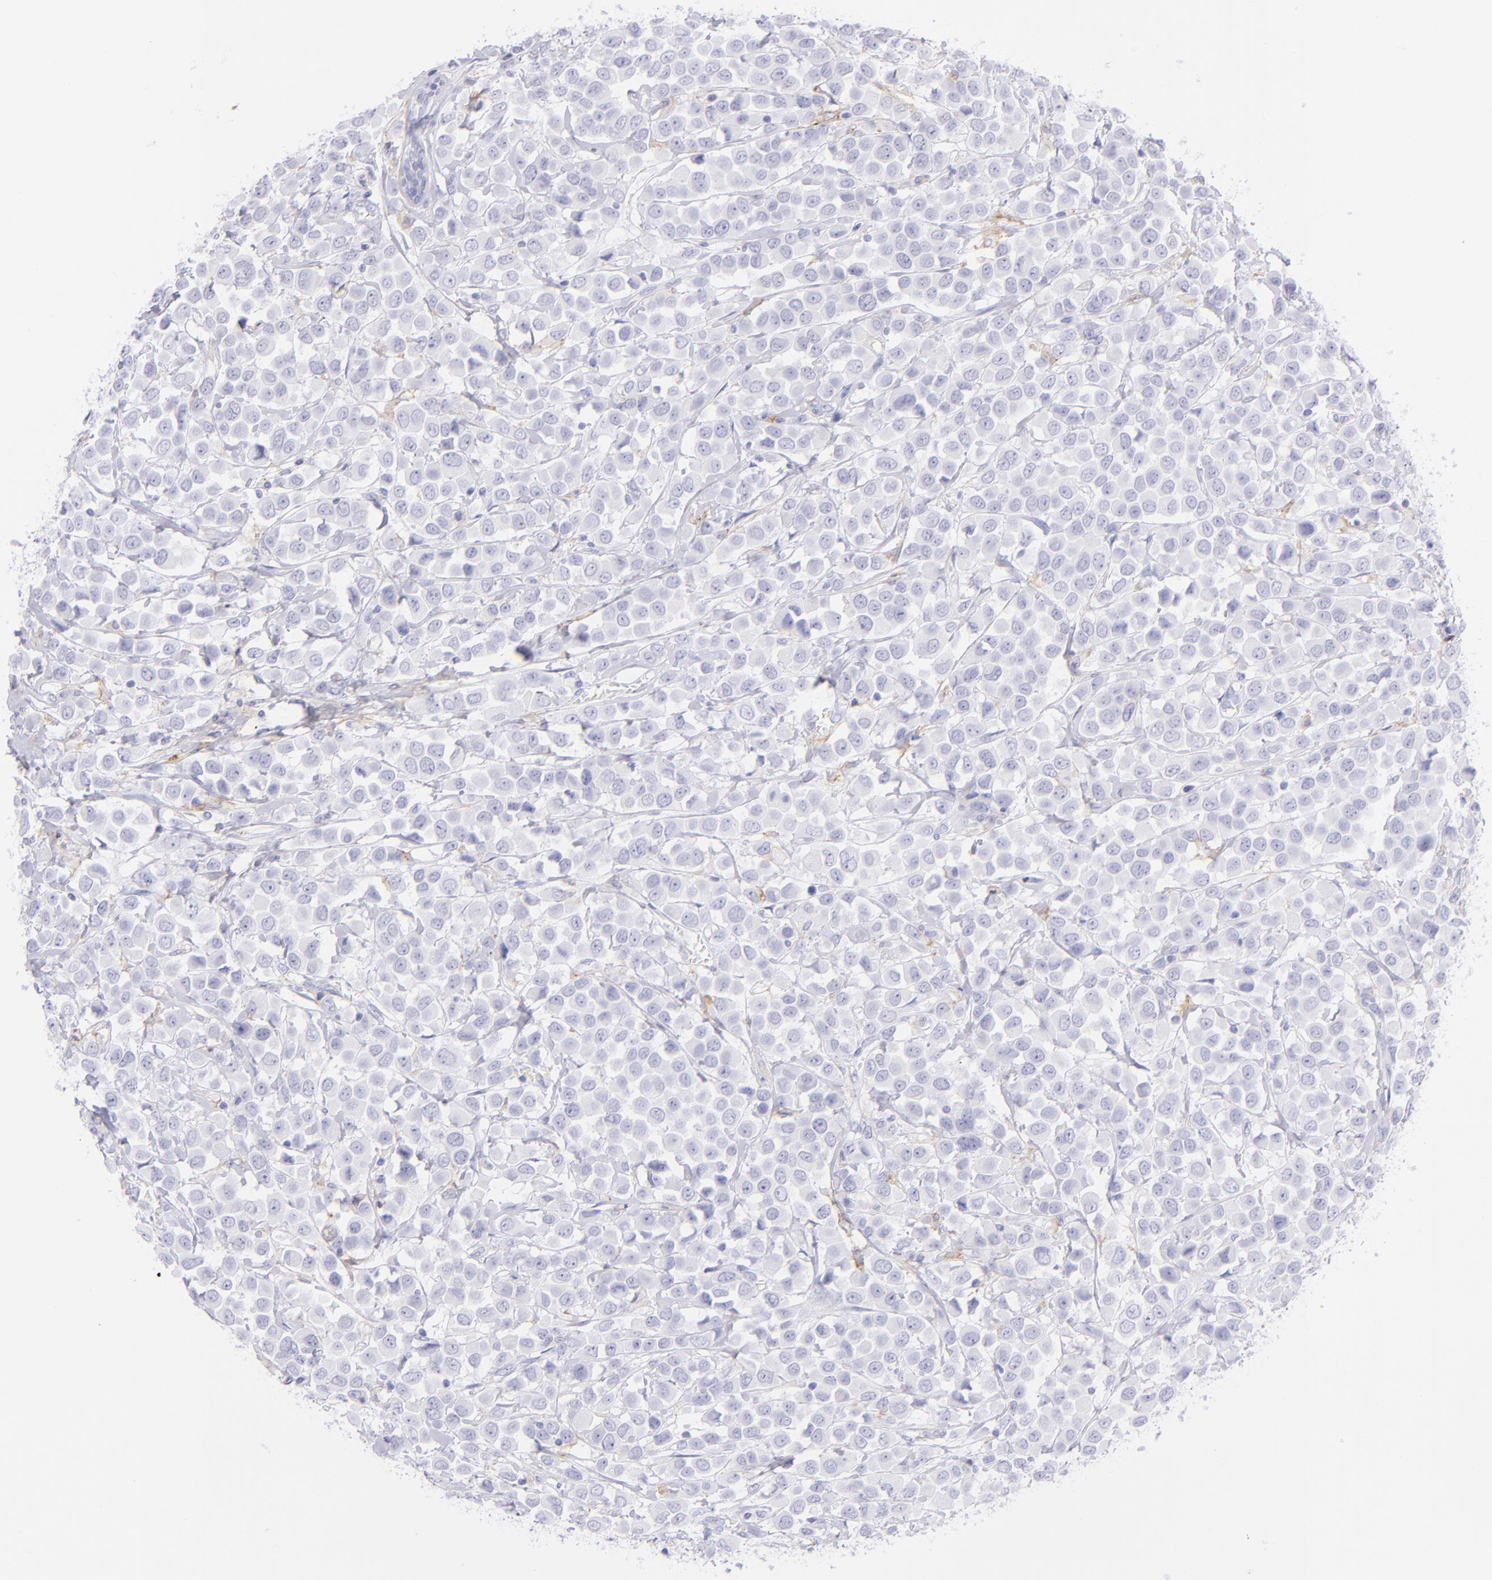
{"staining": {"intensity": "moderate", "quantity": "<25%", "location": "cytoplasmic/membranous"}, "tissue": "breast cancer", "cell_type": "Tumor cells", "image_type": "cancer", "snomed": [{"axis": "morphology", "description": "Duct carcinoma"}, {"axis": "topography", "description": "Breast"}], "caption": "The micrograph displays staining of breast cancer, revealing moderate cytoplasmic/membranous protein expression (brown color) within tumor cells.", "gene": "CD72", "patient": {"sex": "female", "age": 61}}